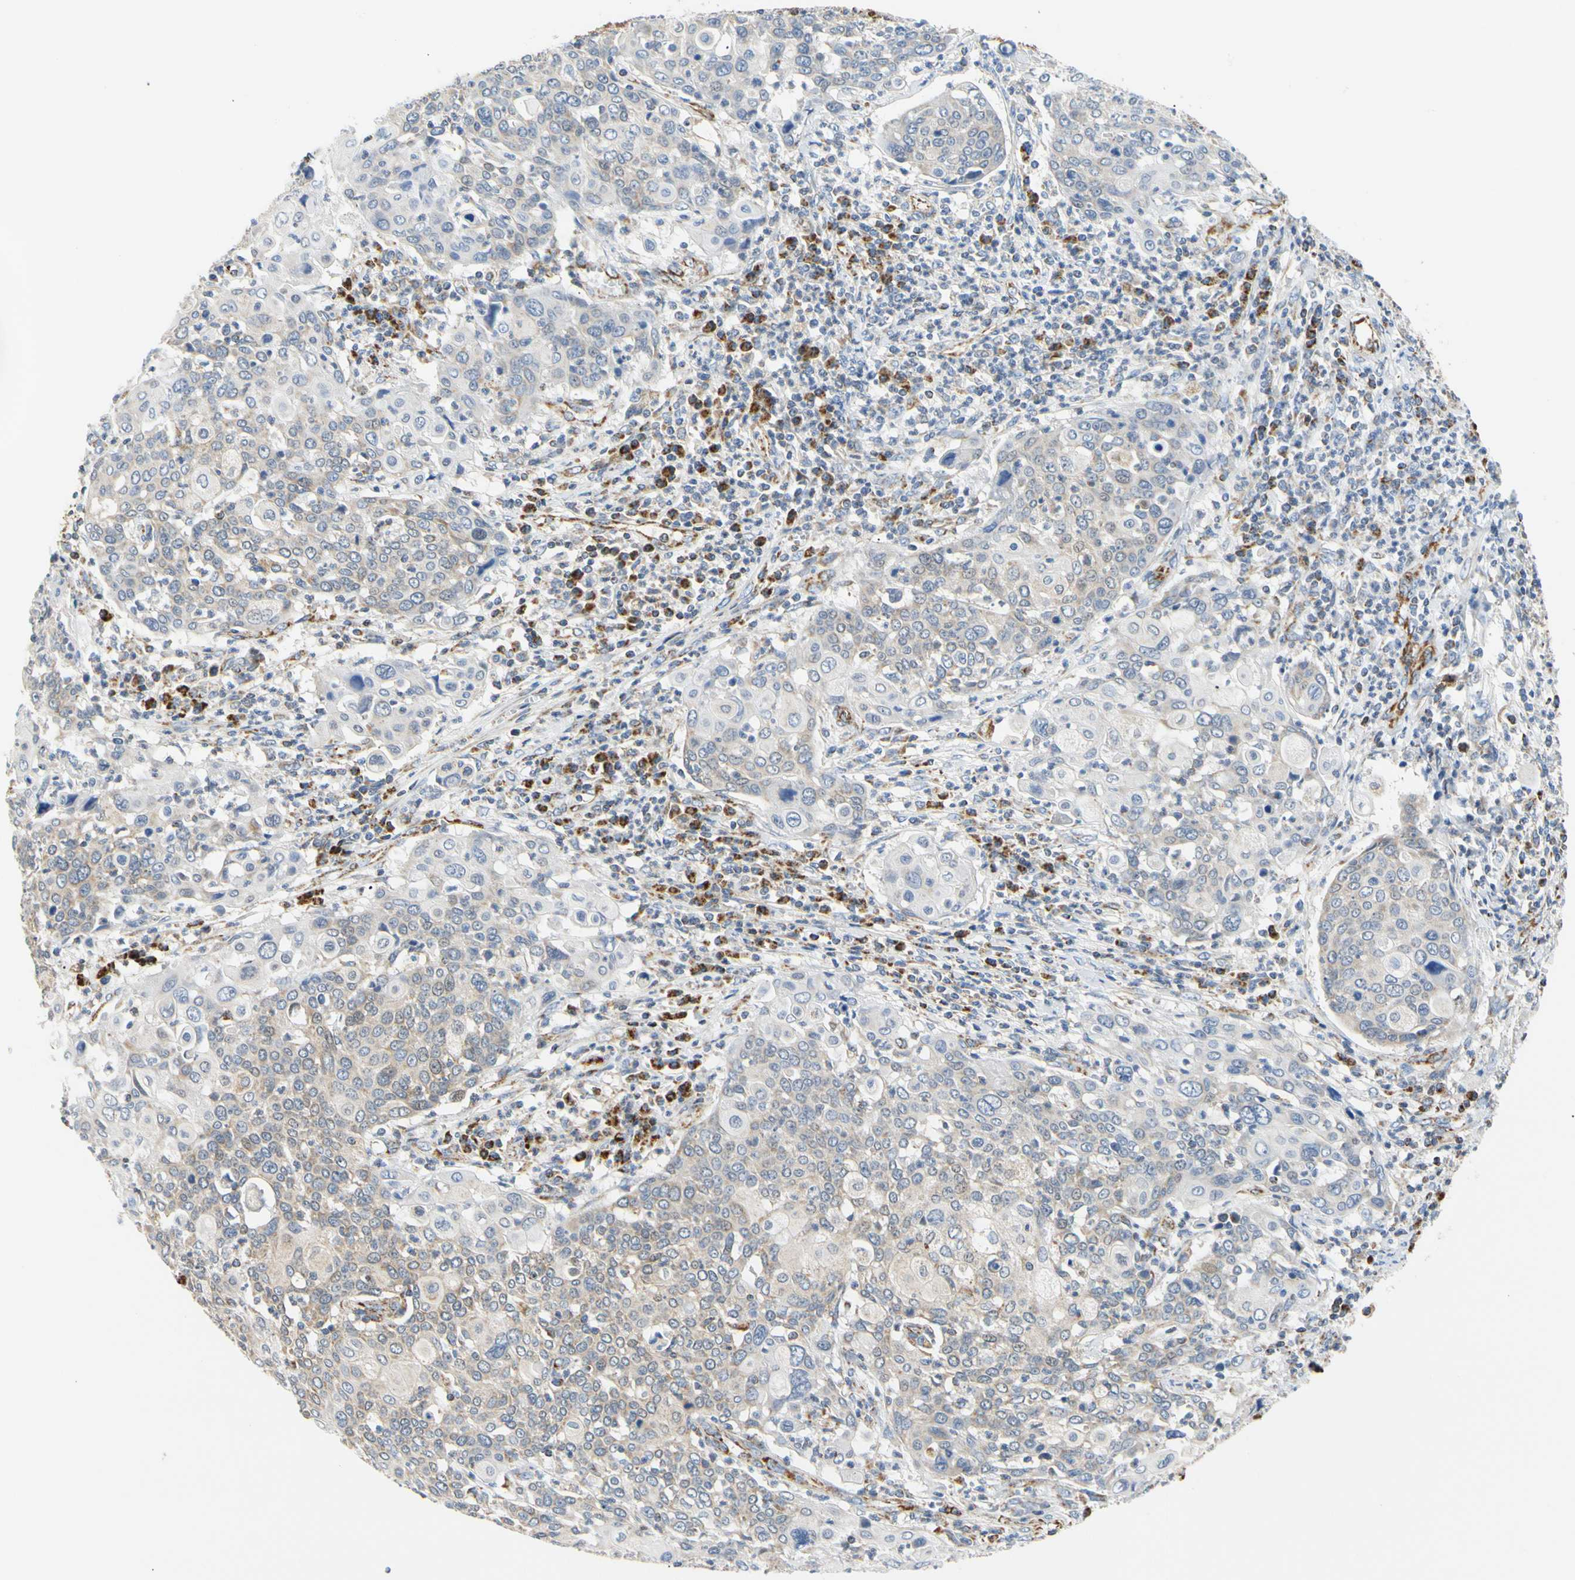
{"staining": {"intensity": "weak", "quantity": "25%-75%", "location": "cytoplasmic/membranous"}, "tissue": "cervical cancer", "cell_type": "Tumor cells", "image_type": "cancer", "snomed": [{"axis": "morphology", "description": "Squamous cell carcinoma, NOS"}, {"axis": "topography", "description": "Cervix"}], "caption": "A histopathology image of human cervical squamous cell carcinoma stained for a protein exhibits weak cytoplasmic/membranous brown staining in tumor cells. The protein is stained brown, and the nuclei are stained in blue (DAB (3,3'-diaminobenzidine) IHC with brightfield microscopy, high magnification).", "gene": "ACAT1", "patient": {"sex": "female", "age": 40}}